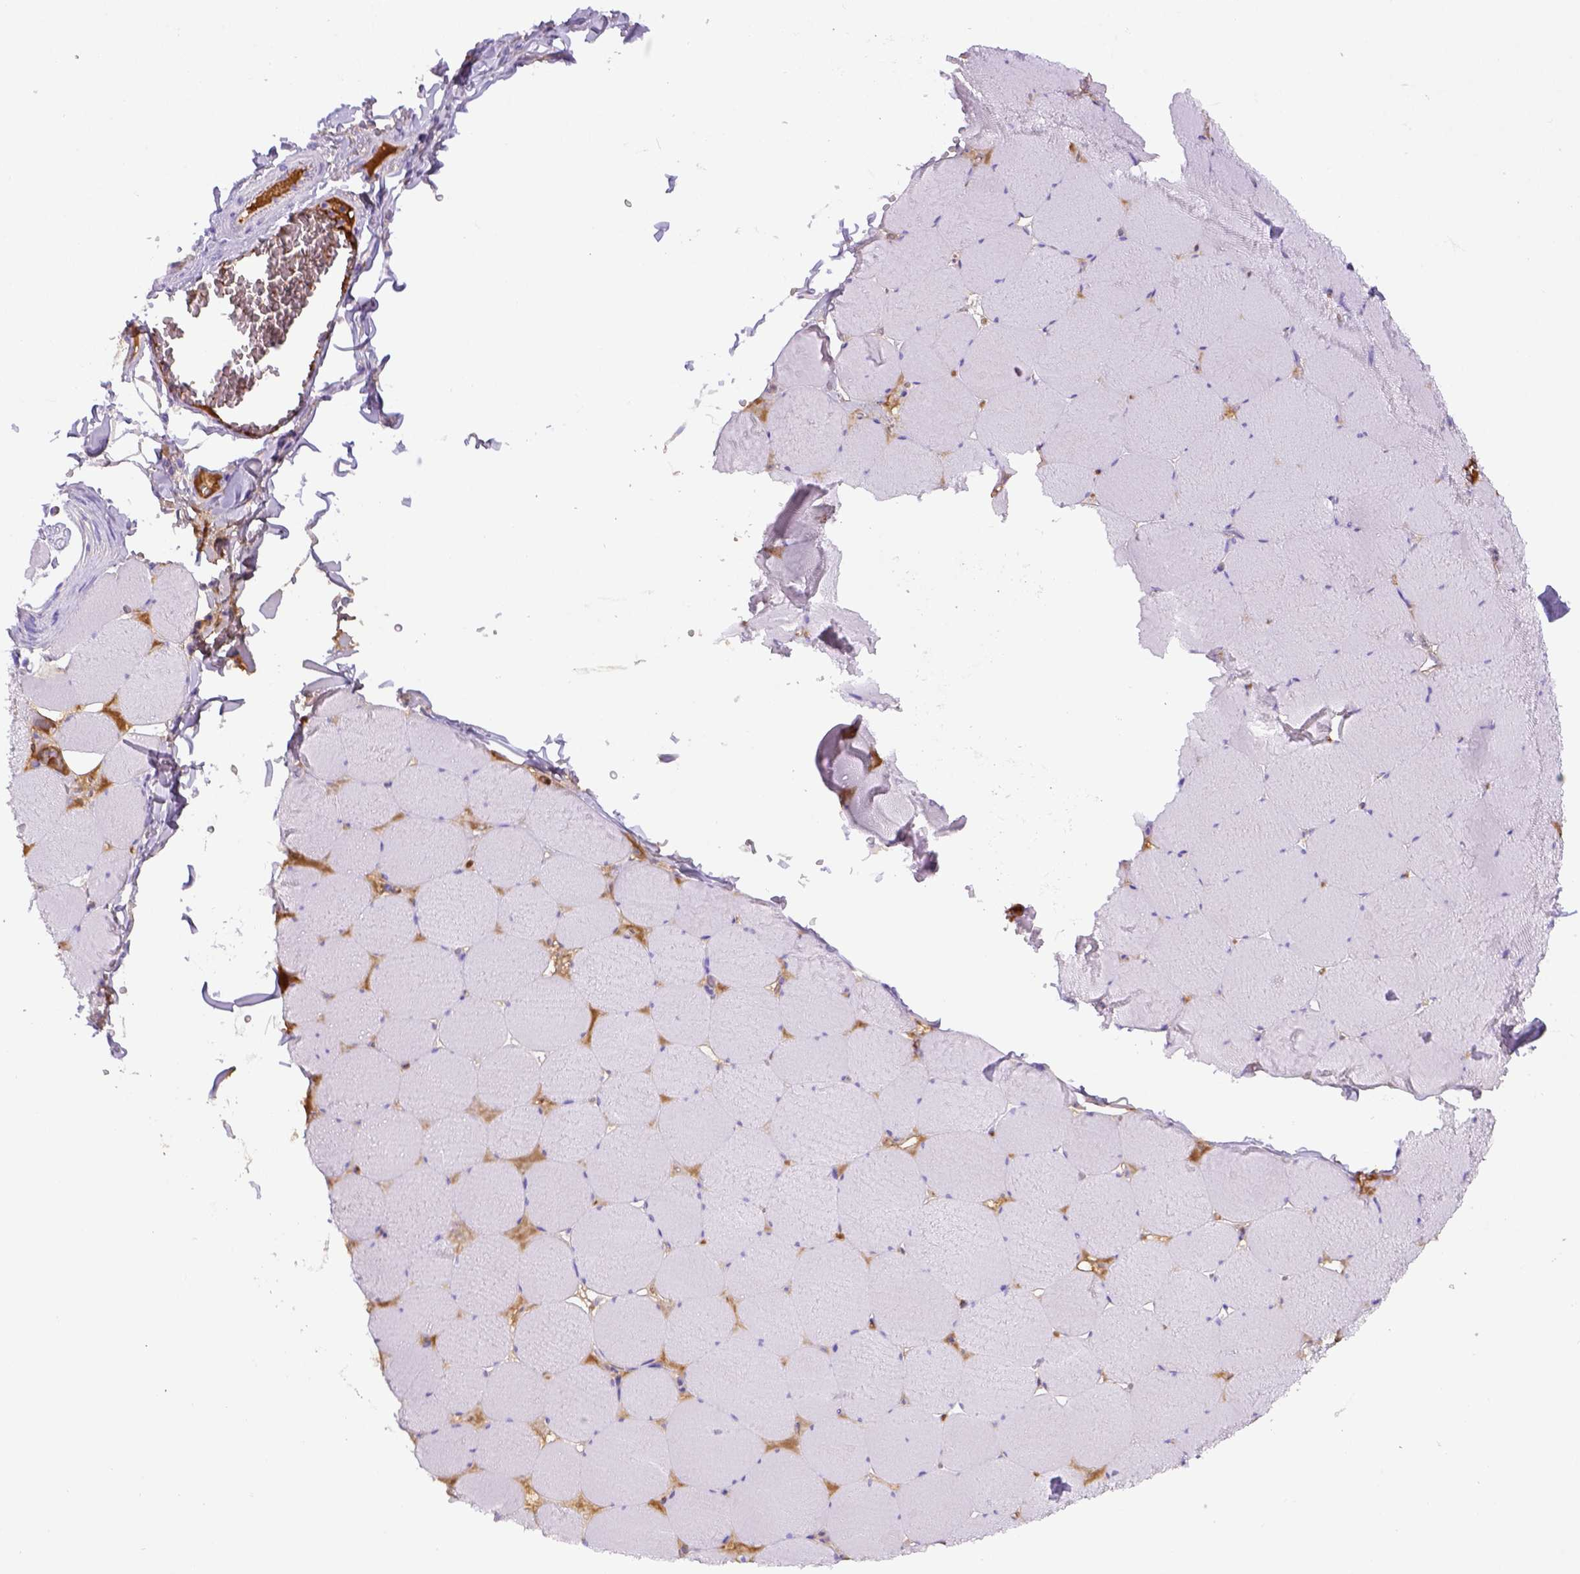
{"staining": {"intensity": "negative", "quantity": "none", "location": "none"}, "tissue": "skeletal muscle", "cell_type": "Myocytes", "image_type": "normal", "snomed": [{"axis": "morphology", "description": "Normal tissue, NOS"}, {"axis": "morphology", "description": "Malignant melanoma, Metastatic site"}, {"axis": "topography", "description": "Skeletal muscle"}], "caption": "The IHC image has no significant positivity in myocytes of skeletal muscle.", "gene": "ITIH4", "patient": {"sex": "male", "age": 50}}